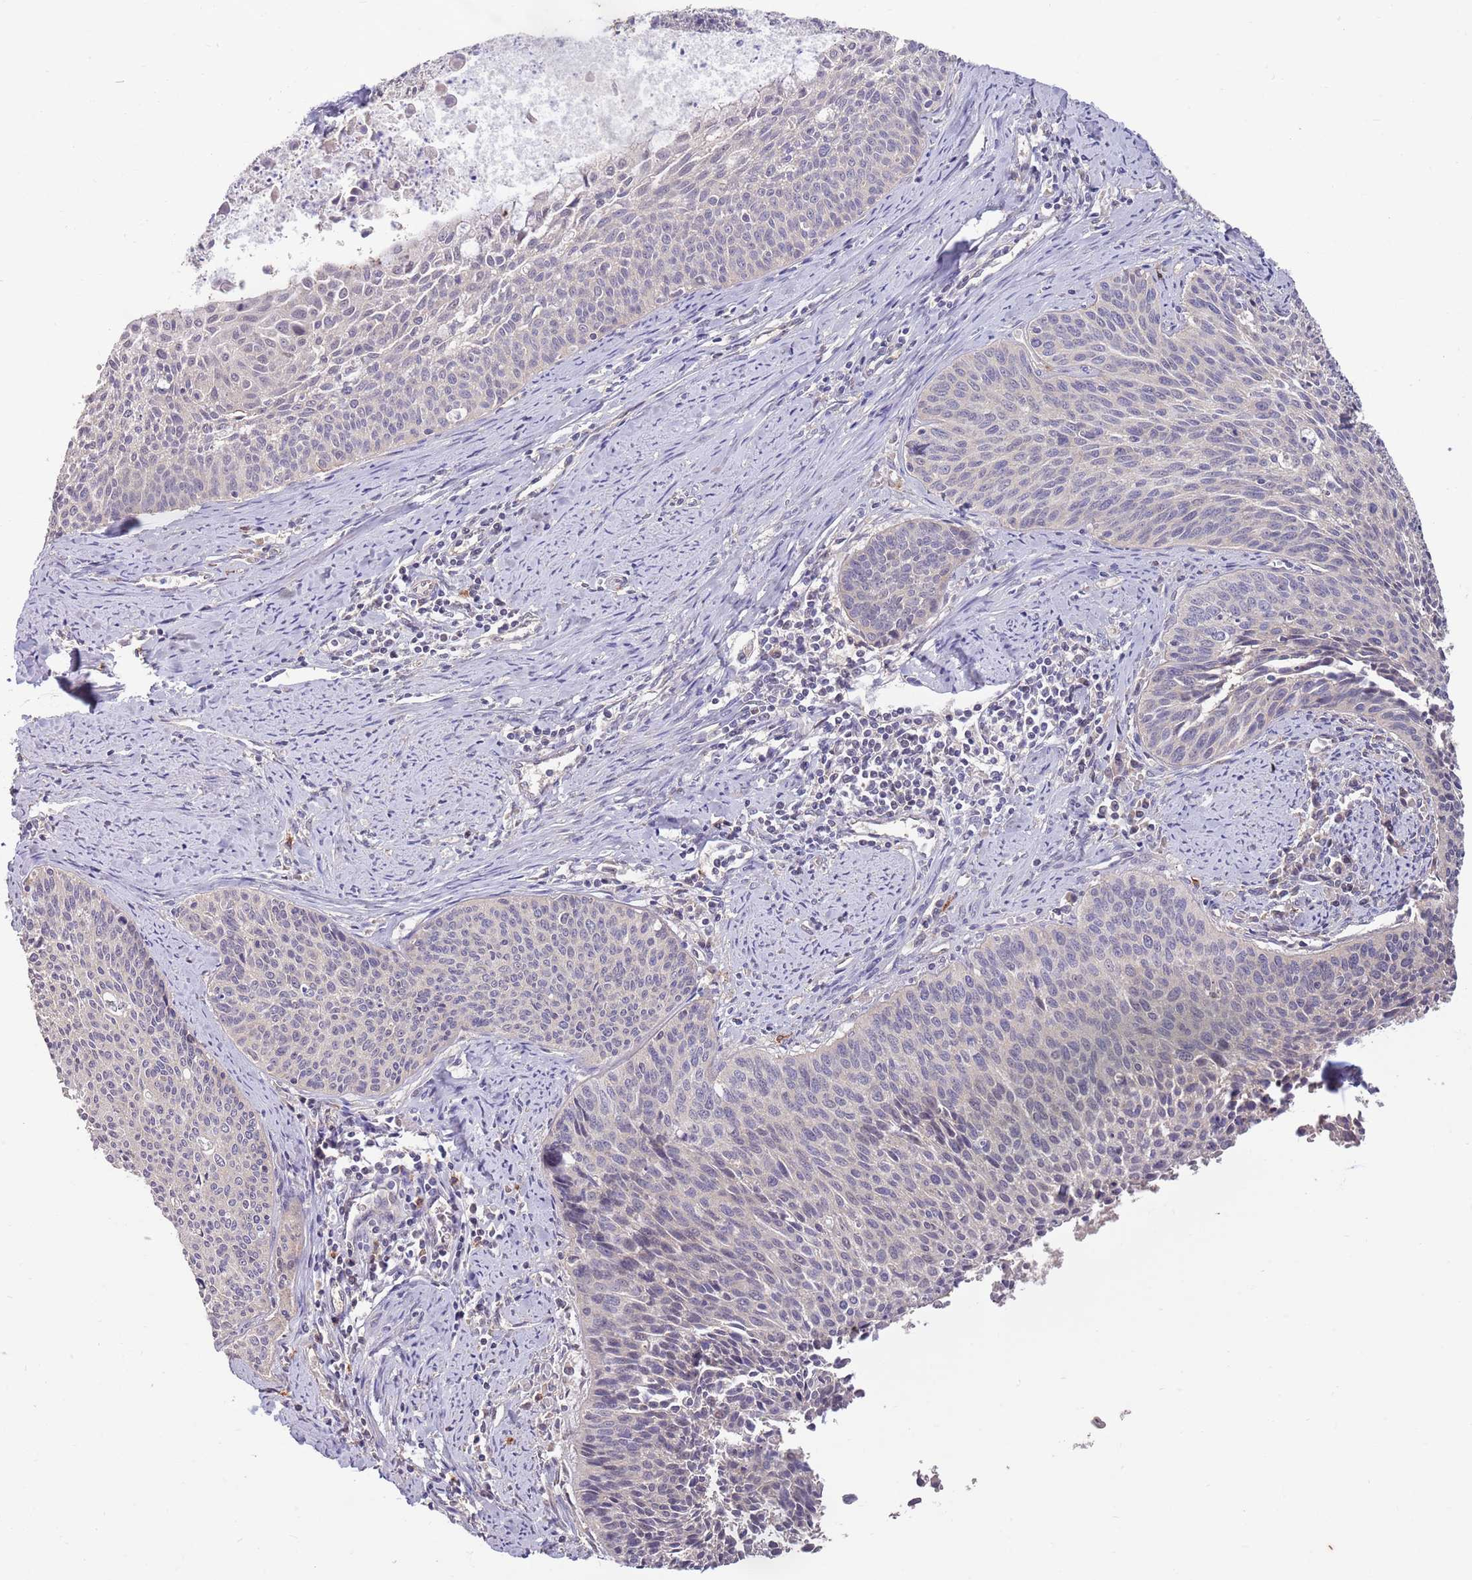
{"staining": {"intensity": "negative", "quantity": "none", "location": "none"}, "tissue": "cervical cancer", "cell_type": "Tumor cells", "image_type": "cancer", "snomed": [{"axis": "morphology", "description": "Squamous cell carcinoma, NOS"}, {"axis": "topography", "description": "Cervix"}], "caption": "IHC image of squamous cell carcinoma (cervical) stained for a protein (brown), which demonstrates no staining in tumor cells.", "gene": "MARVELD2", "patient": {"sex": "female", "age": 55}}